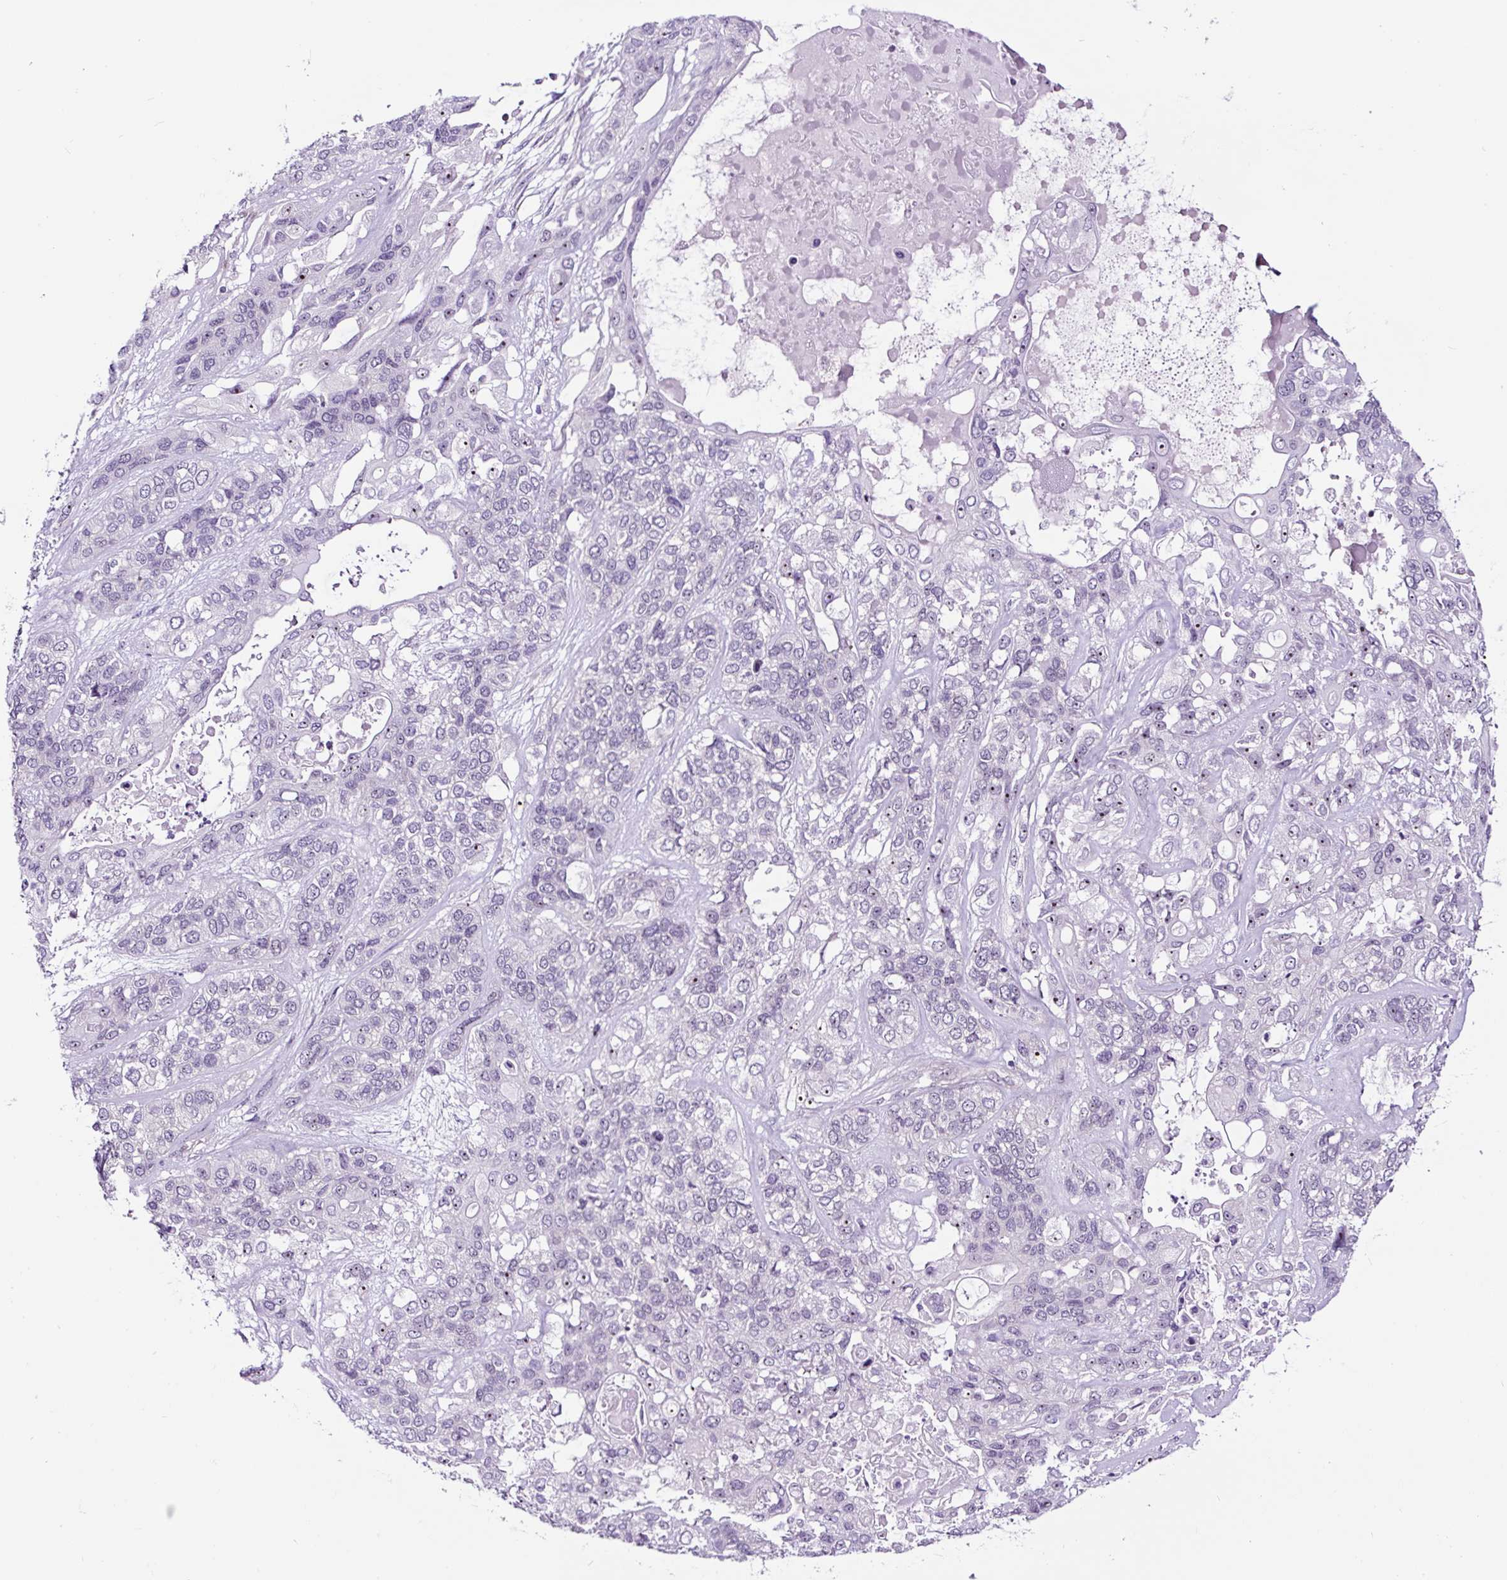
{"staining": {"intensity": "negative", "quantity": "none", "location": "none"}, "tissue": "lung cancer", "cell_type": "Tumor cells", "image_type": "cancer", "snomed": [{"axis": "morphology", "description": "Squamous cell carcinoma, NOS"}, {"axis": "topography", "description": "Lung"}], "caption": "The immunohistochemistry photomicrograph has no significant staining in tumor cells of lung cancer (squamous cell carcinoma) tissue.", "gene": "NOM1", "patient": {"sex": "female", "age": 70}}